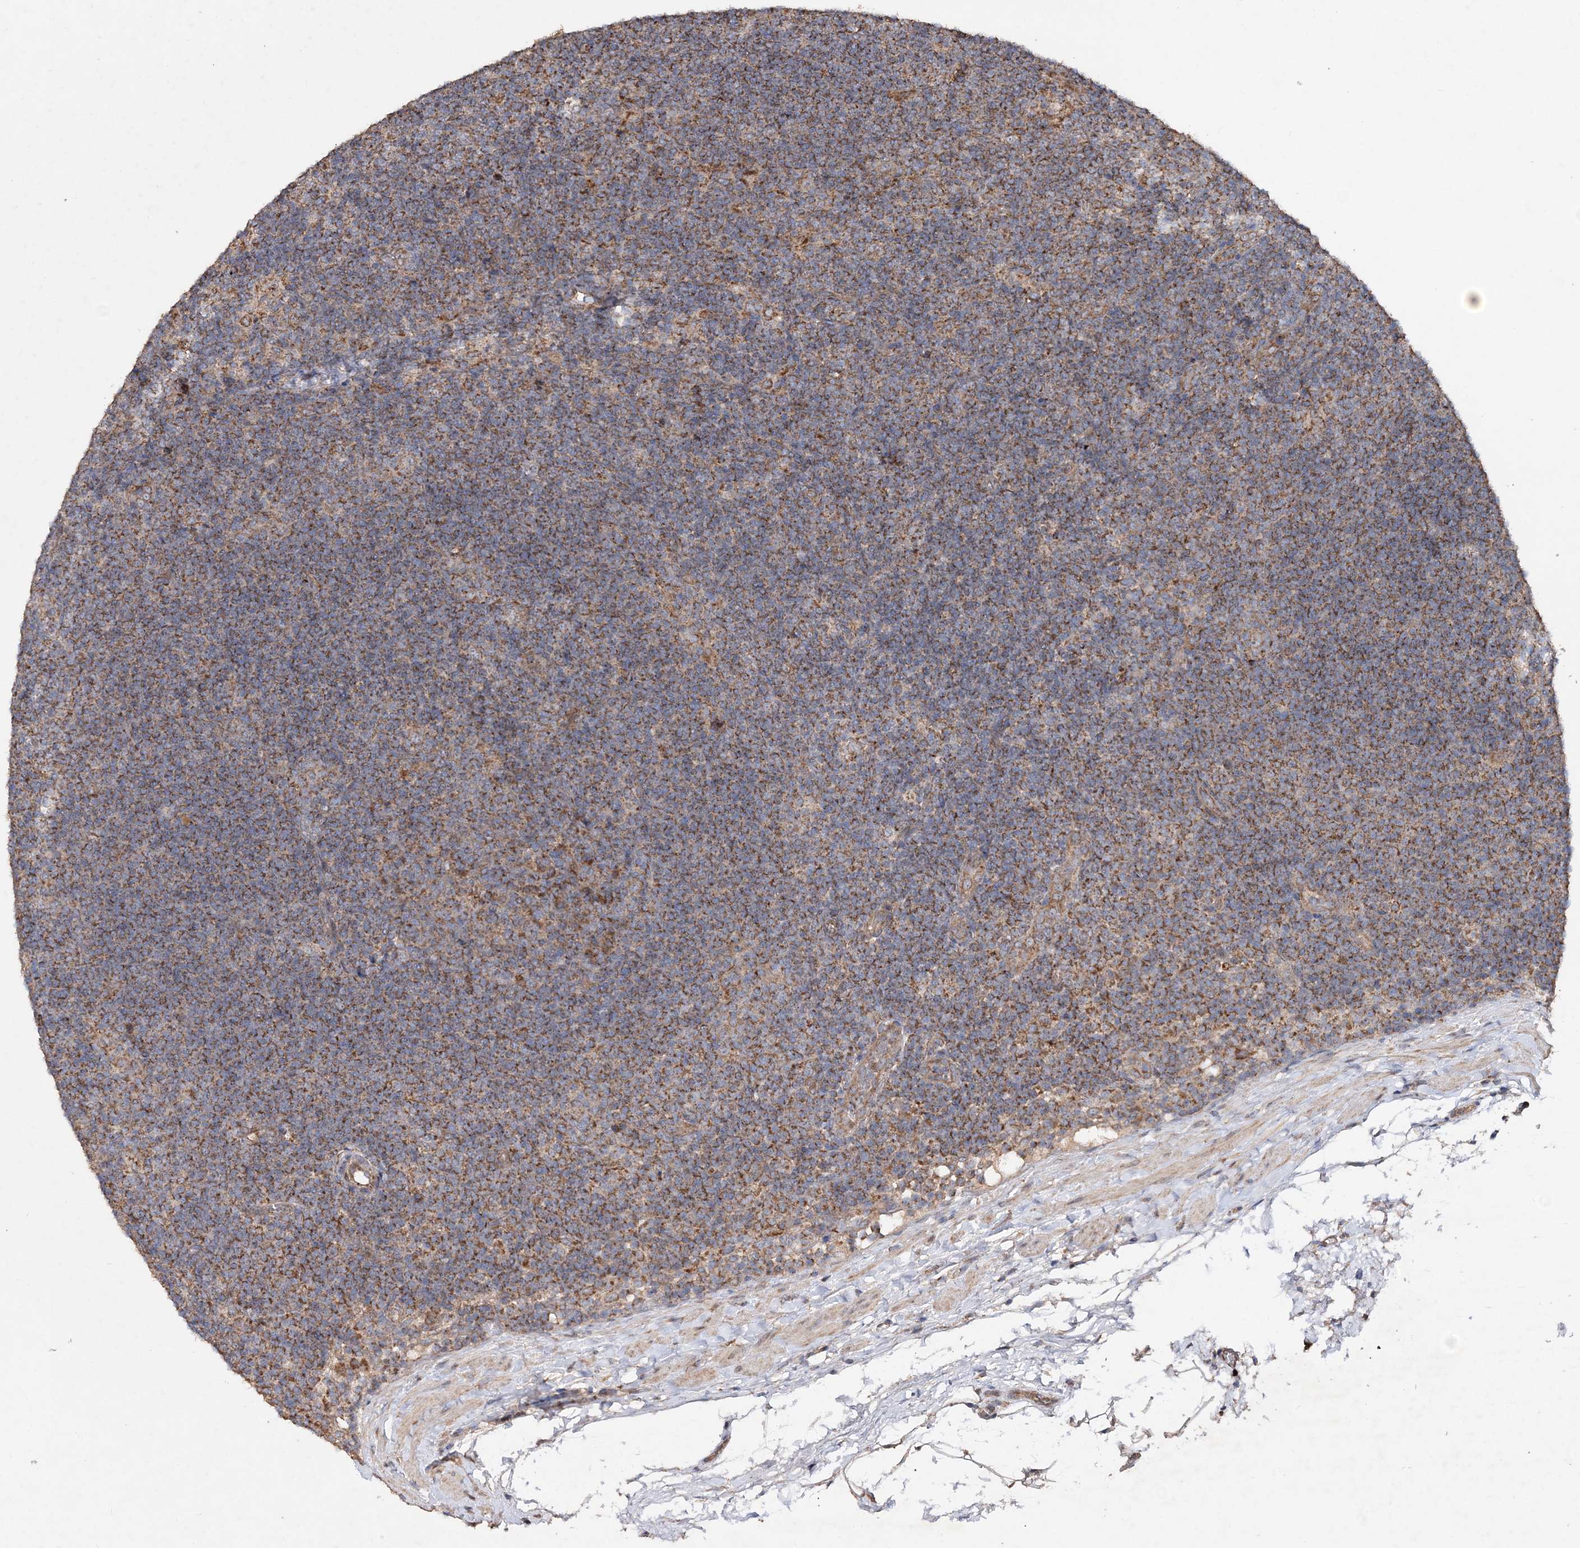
{"staining": {"intensity": "moderate", "quantity": ">75%", "location": "cytoplasmic/membranous"}, "tissue": "lymphoma", "cell_type": "Tumor cells", "image_type": "cancer", "snomed": [{"axis": "morphology", "description": "Hodgkin's disease, NOS"}, {"axis": "topography", "description": "Lymph node"}], "caption": "Immunohistochemistry histopathology image of neoplastic tissue: Hodgkin's disease stained using immunohistochemistry (IHC) demonstrates medium levels of moderate protein expression localized specifically in the cytoplasmic/membranous of tumor cells, appearing as a cytoplasmic/membranous brown color.", "gene": "POC5", "patient": {"sex": "female", "age": 57}}